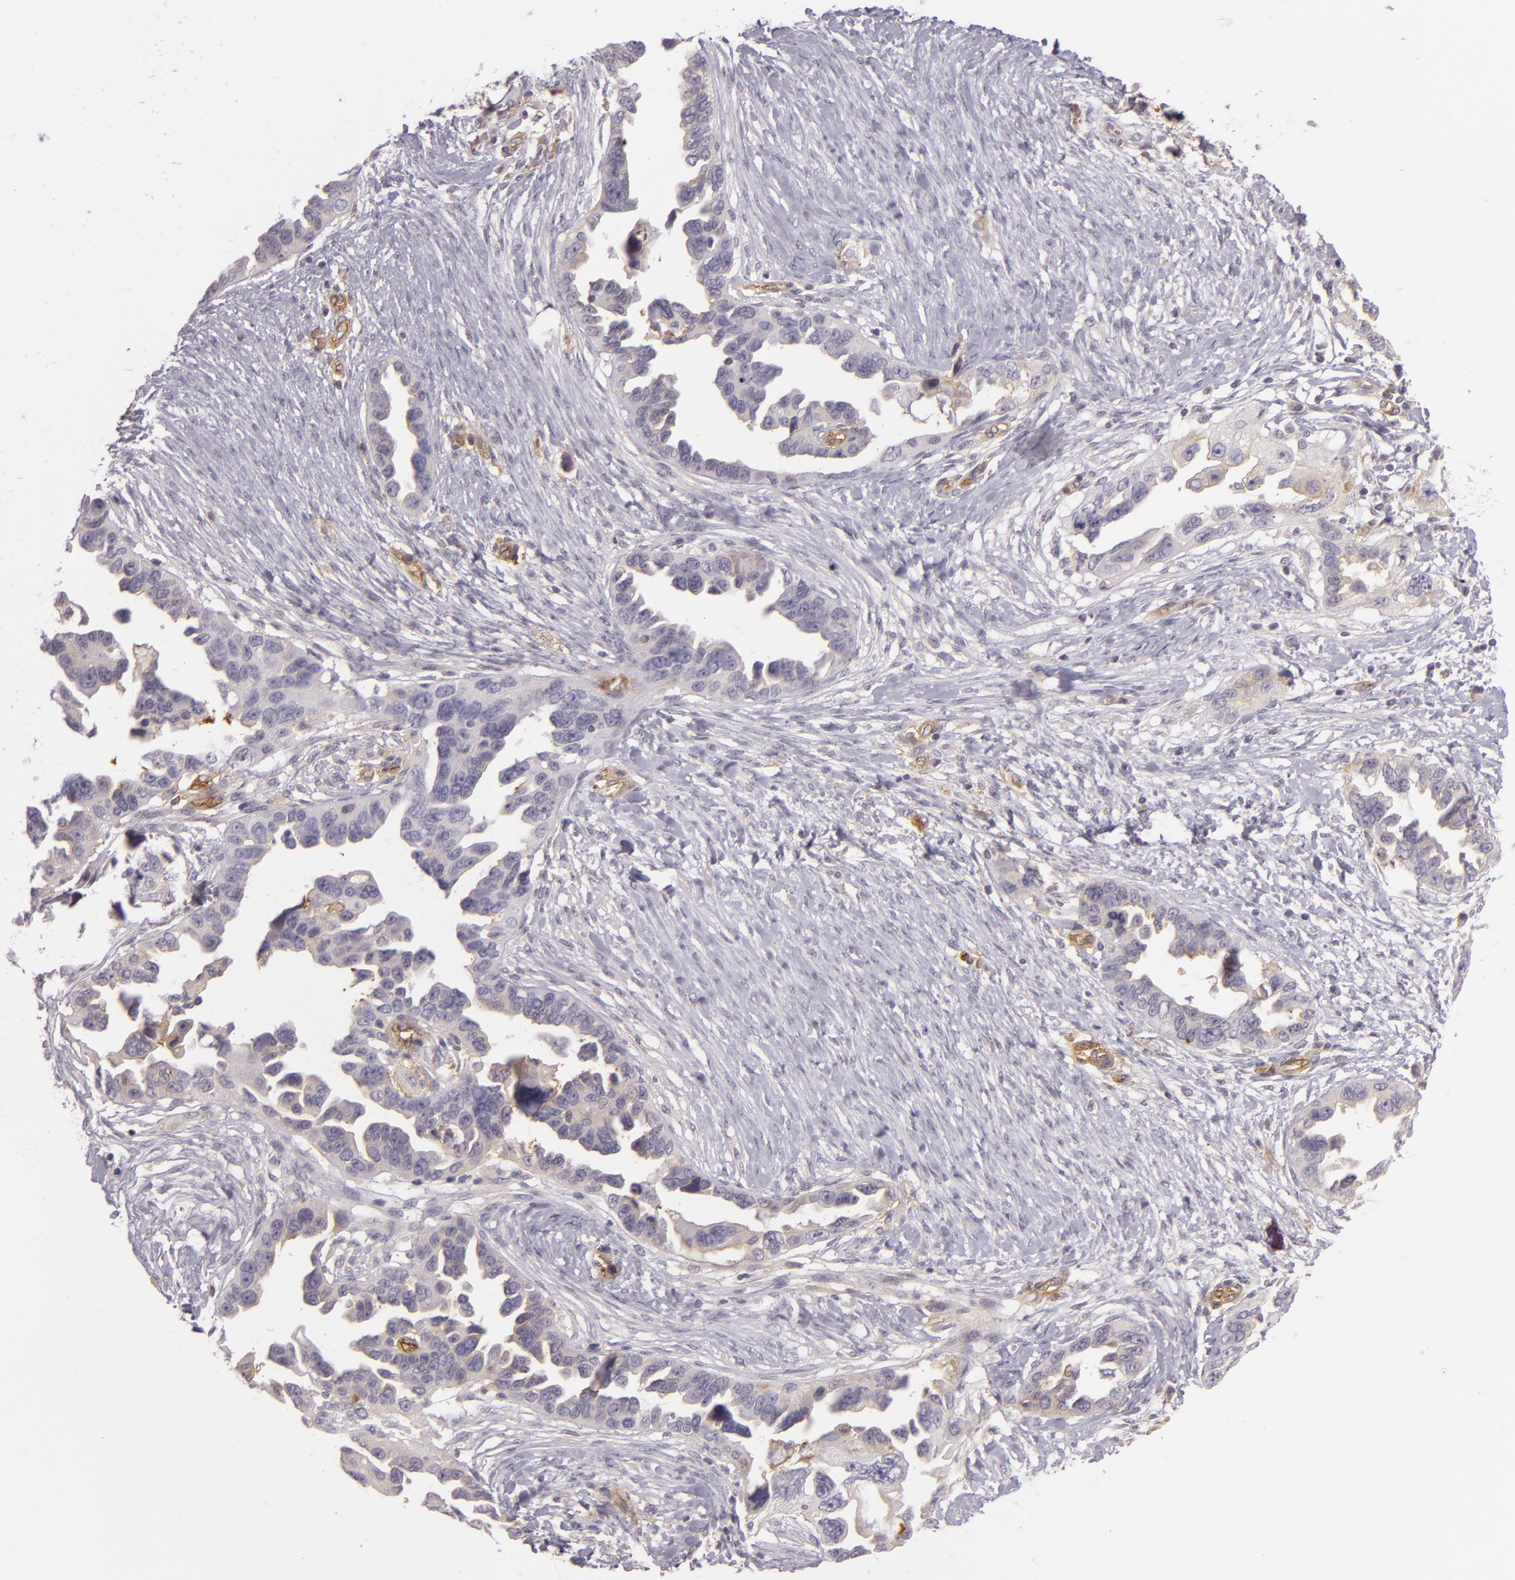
{"staining": {"intensity": "negative", "quantity": "none", "location": "none"}, "tissue": "ovarian cancer", "cell_type": "Tumor cells", "image_type": "cancer", "snomed": [{"axis": "morphology", "description": "Cystadenocarcinoma, serous, NOS"}, {"axis": "topography", "description": "Ovary"}], "caption": "Image shows no significant protein expression in tumor cells of ovarian cancer.", "gene": "CD59", "patient": {"sex": "female", "age": 63}}